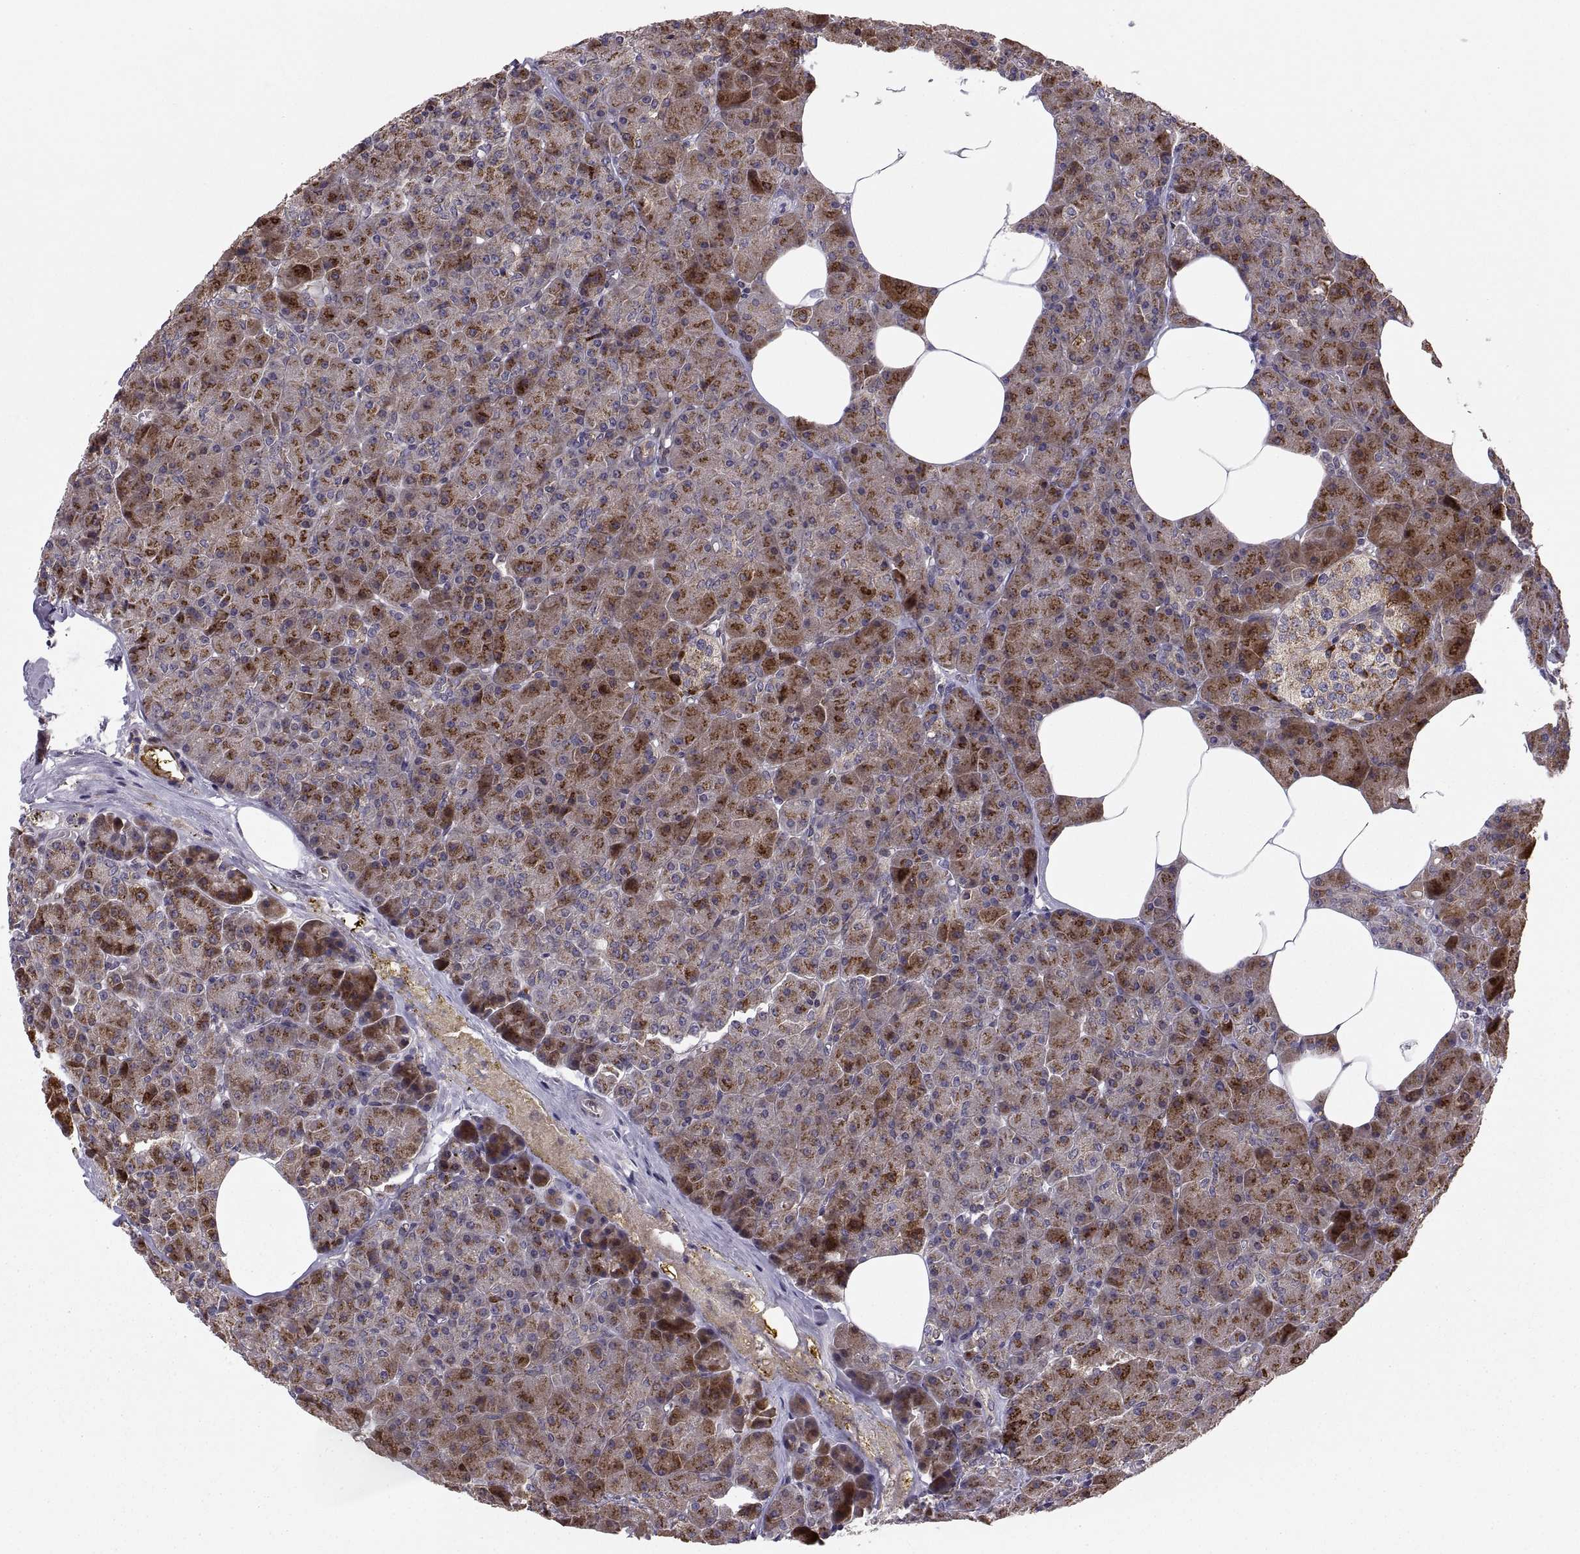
{"staining": {"intensity": "strong", "quantity": "25%-75%", "location": "cytoplasmic/membranous"}, "tissue": "pancreas", "cell_type": "Exocrine glandular cells", "image_type": "normal", "snomed": [{"axis": "morphology", "description": "Normal tissue, NOS"}, {"axis": "topography", "description": "Pancreas"}], "caption": "Pancreas stained with a brown dye displays strong cytoplasmic/membranous positive staining in about 25%-75% of exocrine glandular cells.", "gene": "TESC", "patient": {"sex": "female", "age": 45}}